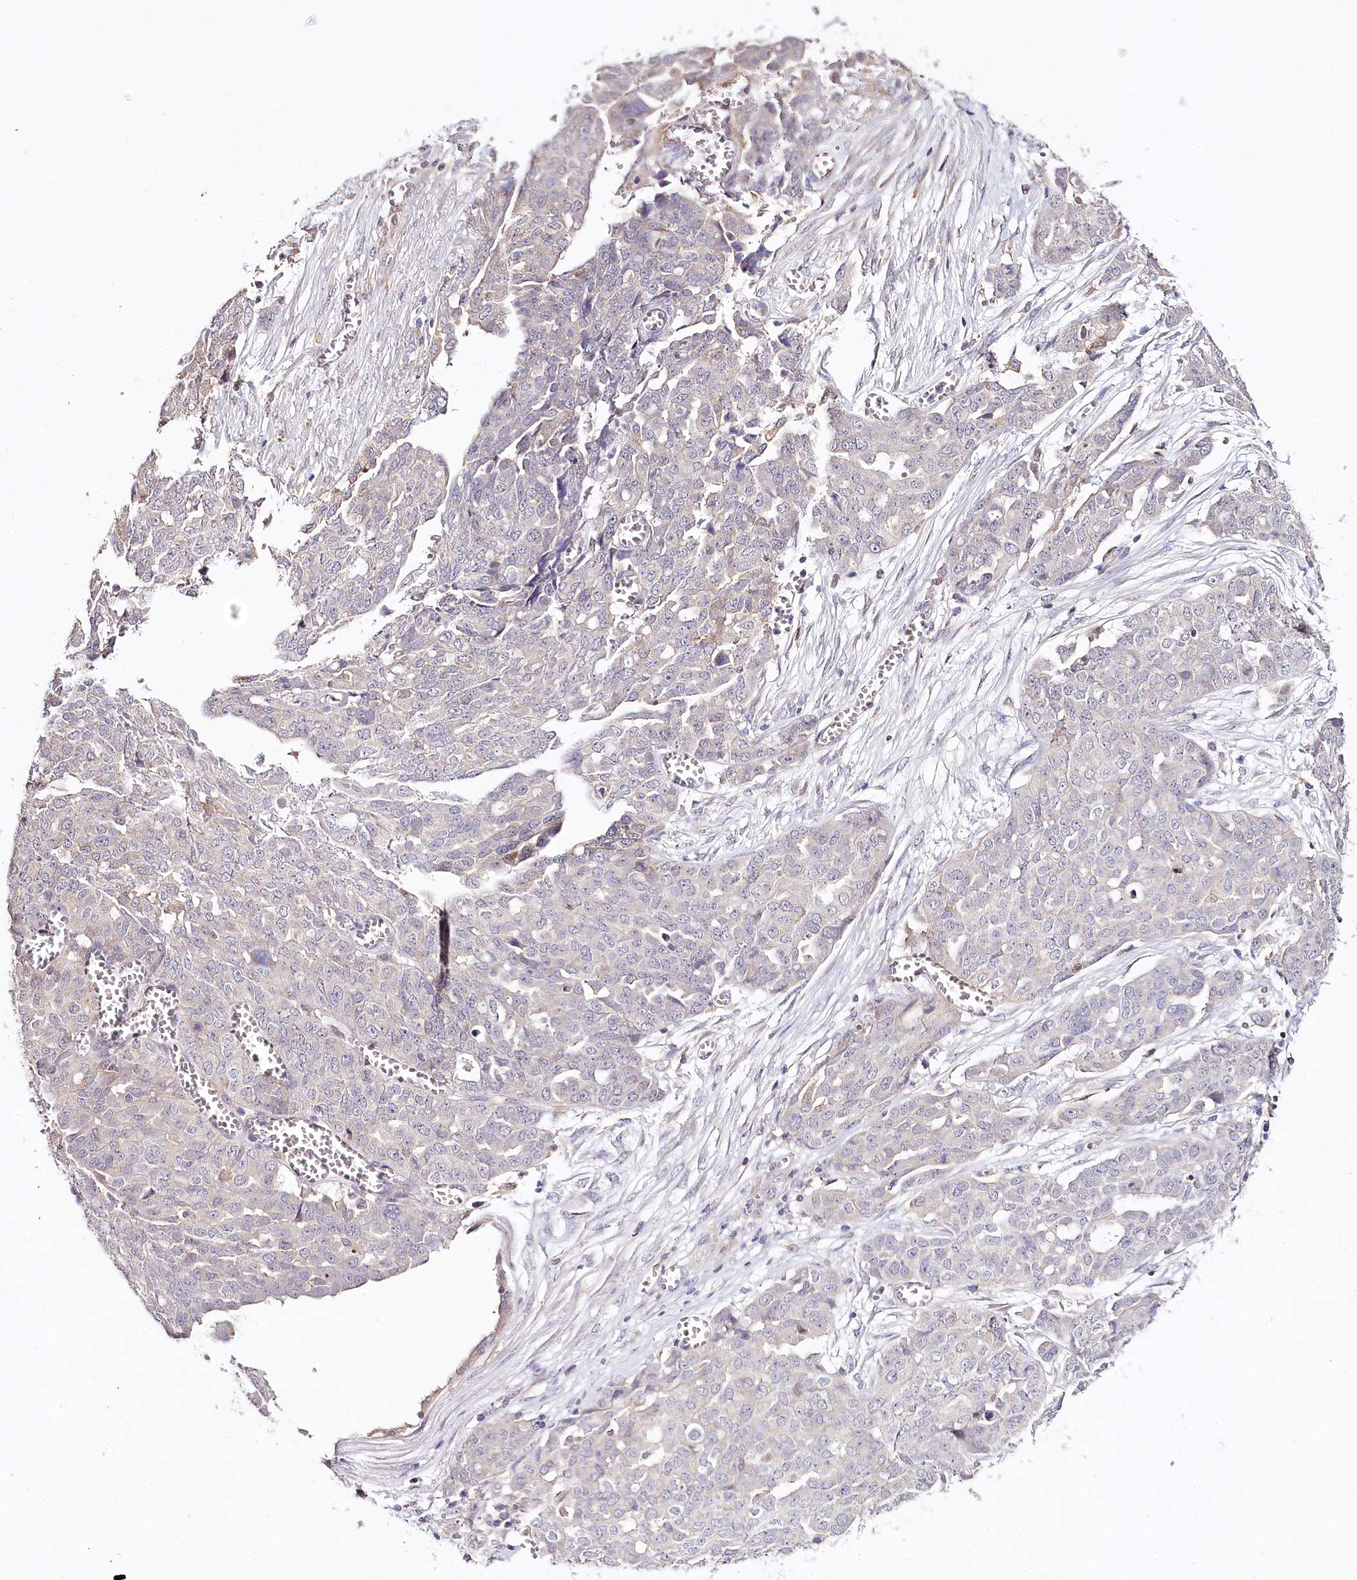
{"staining": {"intensity": "negative", "quantity": "none", "location": "none"}, "tissue": "ovarian cancer", "cell_type": "Tumor cells", "image_type": "cancer", "snomed": [{"axis": "morphology", "description": "Cystadenocarcinoma, serous, NOS"}, {"axis": "topography", "description": "Soft tissue"}, {"axis": "topography", "description": "Ovary"}], "caption": "IHC micrograph of neoplastic tissue: human serous cystadenocarcinoma (ovarian) stained with DAB displays no significant protein staining in tumor cells.", "gene": "DAPK1", "patient": {"sex": "female", "age": 57}}